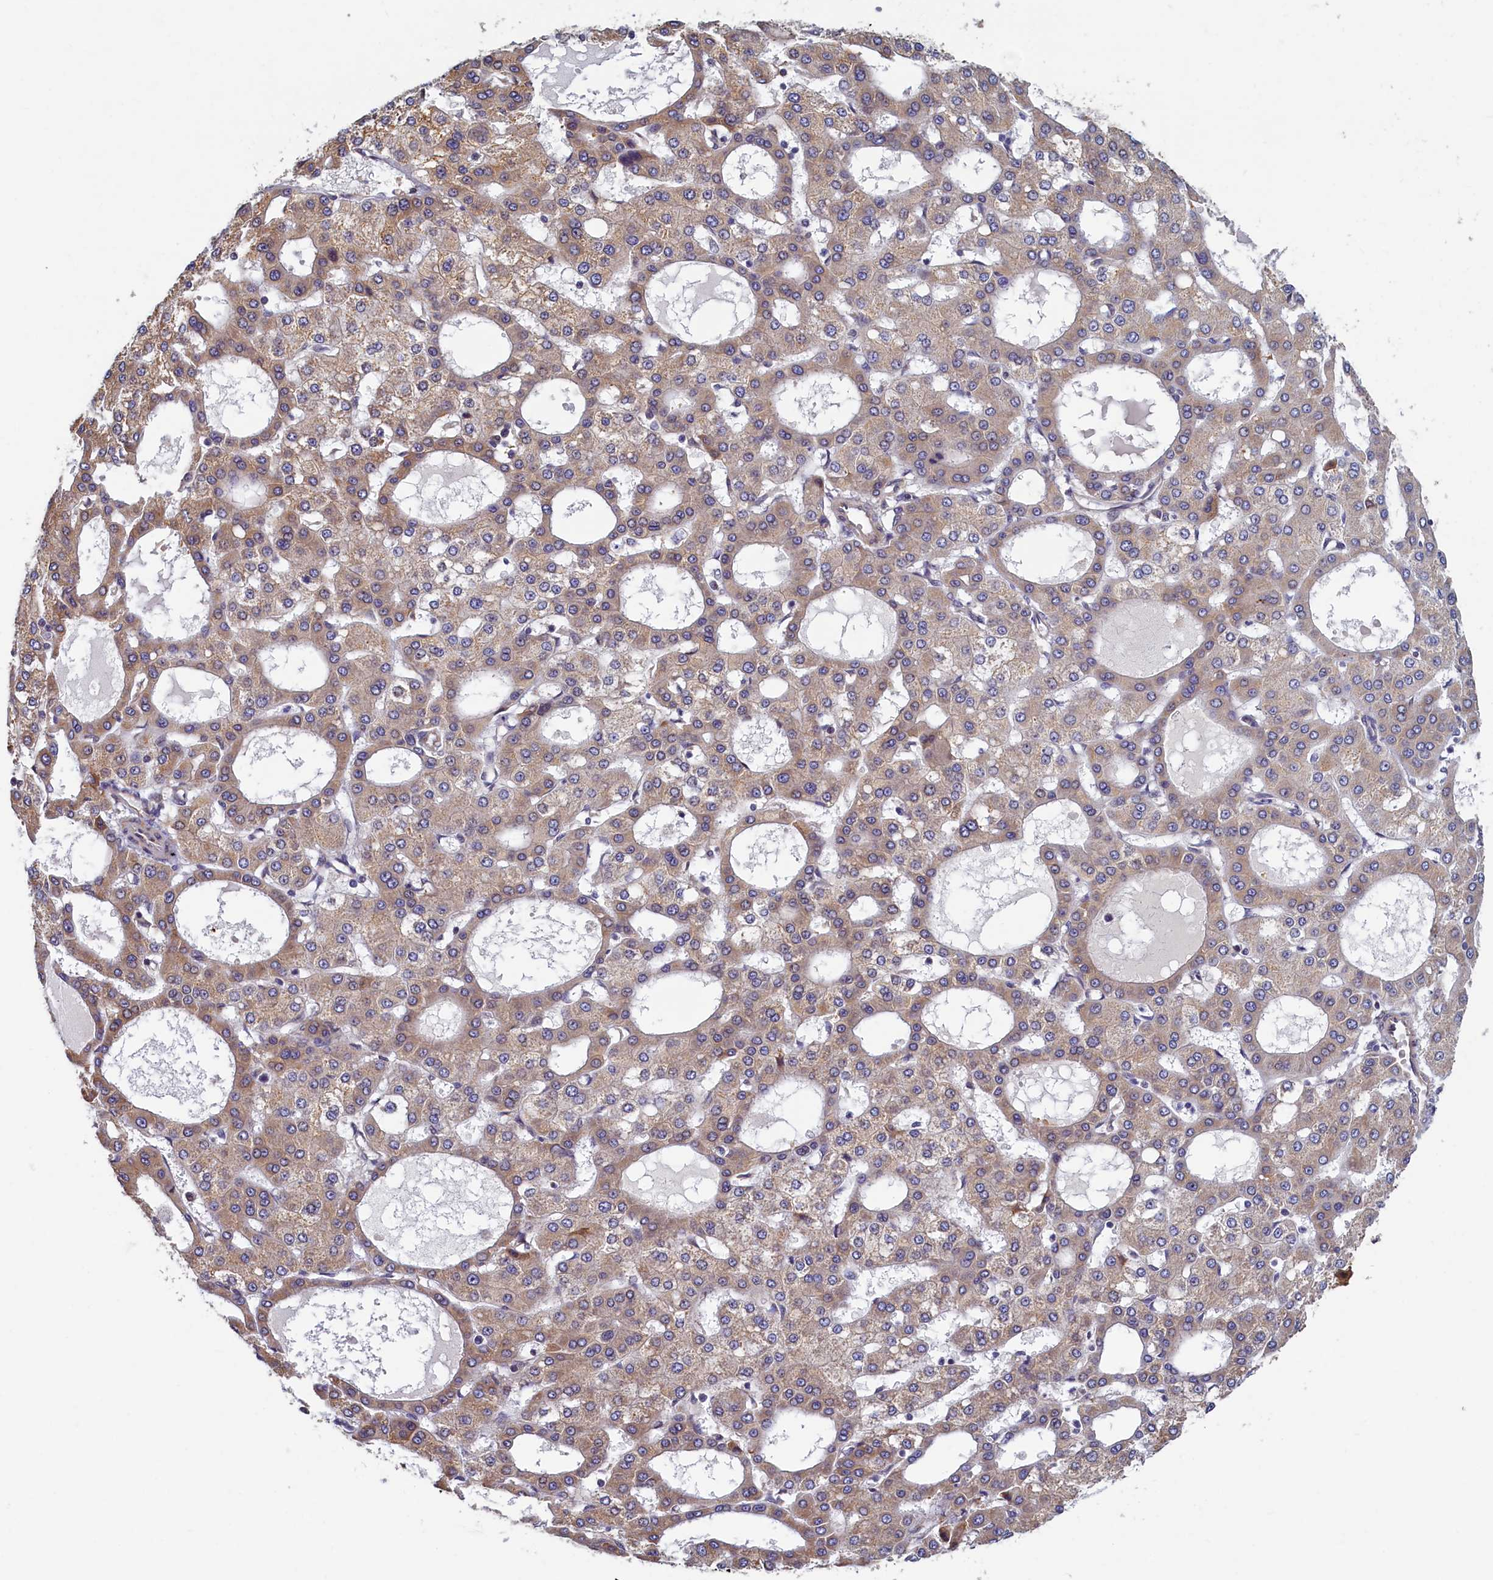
{"staining": {"intensity": "moderate", "quantity": "25%-75%", "location": "cytoplasmic/membranous"}, "tissue": "liver cancer", "cell_type": "Tumor cells", "image_type": "cancer", "snomed": [{"axis": "morphology", "description": "Carcinoma, Hepatocellular, NOS"}, {"axis": "topography", "description": "Liver"}], "caption": "High-magnification brightfield microscopy of liver cancer (hepatocellular carcinoma) stained with DAB (brown) and counterstained with hematoxylin (blue). tumor cells exhibit moderate cytoplasmic/membranous positivity is appreciated in approximately25%-75% of cells. Using DAB (3,3'-diaminobenzidine) (brown) and hematoxylin (blue) stains, captured at high magnification using brightfield microscopy.", "gene": "SLC16A14", "patient": {"sex": "male", "age": 47}}